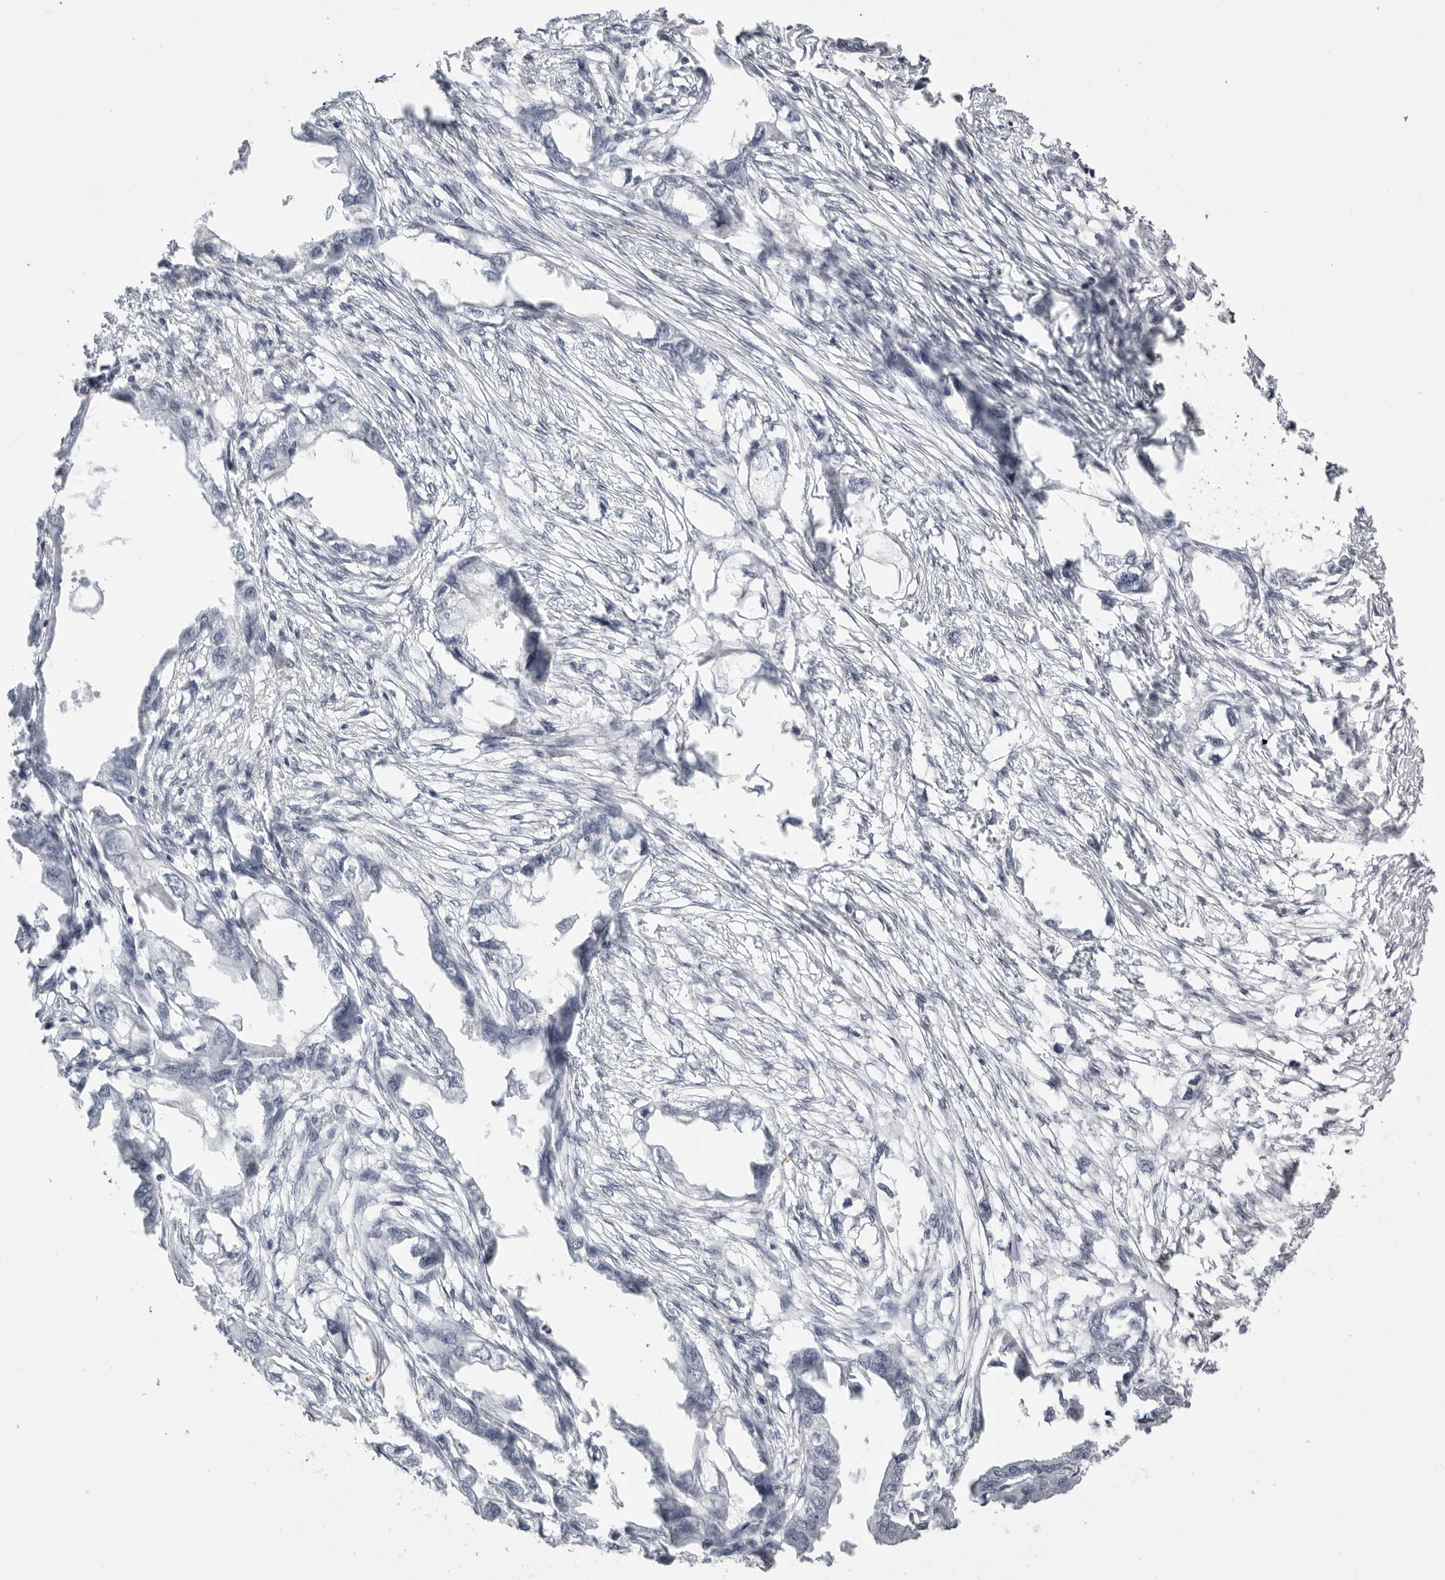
{"staining": {"intensity": "negative", "quantity": "none", "location": "none"}, "tissue": "endometrial cancer", "cell_type": "Tumor cells", "image_type": "cancer", "snomed": [{"axis": "morphology", "description": "Adenocarcinoma, NOS"}, {"axis": "morphology", "description": "Adenocarcinoma, metastatic, NOS"}, {"axis": "topography", "description": "Adipose tissue"}, {"axis": "topography", "description": "Endometrium"}], "caption": "High power microscopy image of an immunohistochemistry image of endometrial cancer (metastatic adenocarcinoma), revealing no significant positivity in tumor cells.", "gene": "KLK9", "patient": {"sex": "female", "age": 67}}